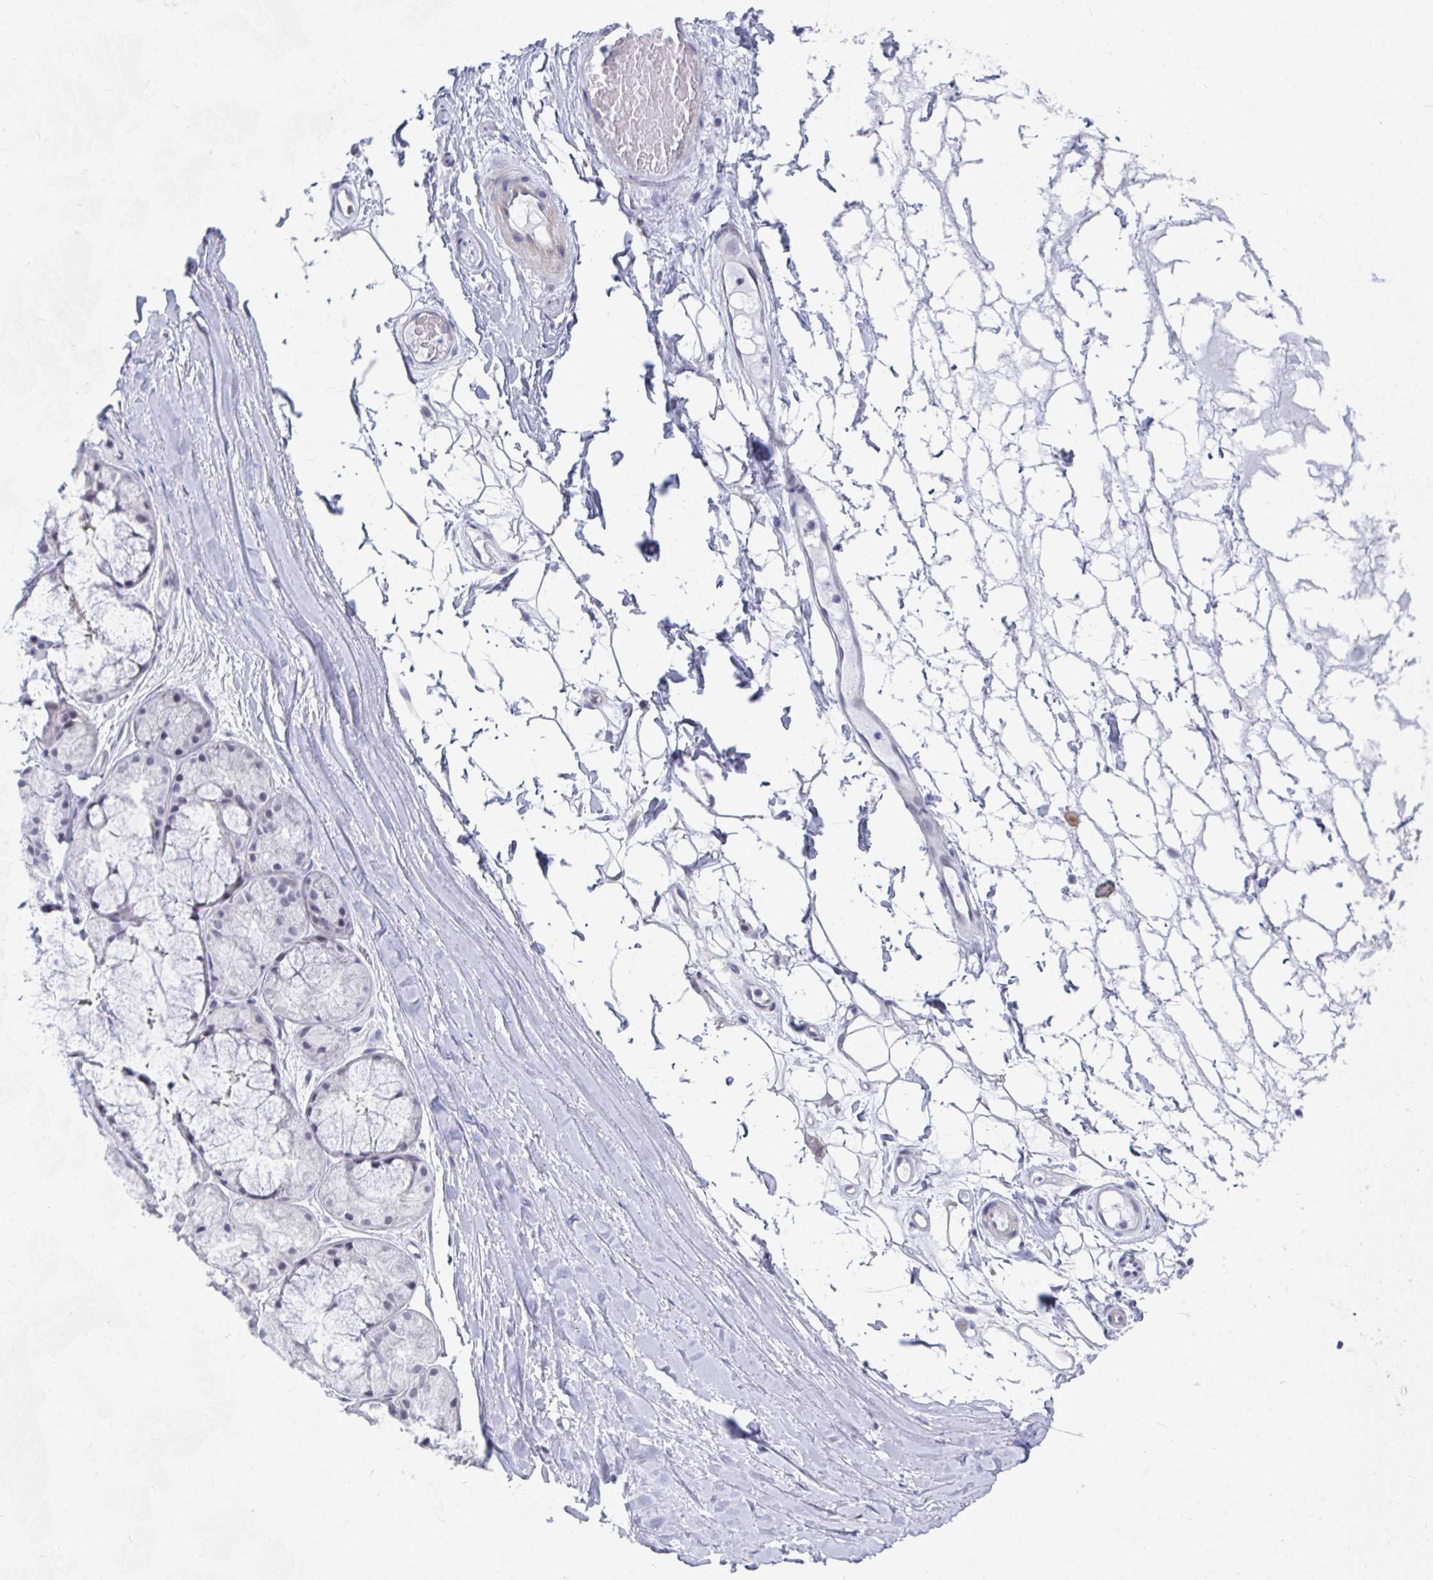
{"staining": {"intensity": "negative", "quantity": "none", "location": "none"}, "tissue": "adipose tissue", "cell_type": "Adipocytes", "image_type": "normal", "snomed": [{"axis": "morphology", "description": "Normal tissue, NOS"}, {"axis": "topography", "description": "Lymph node"}, {"axis": "topography", "description": "Cartilage tissue"}, {"axis": "topography", "description": "Nasopharynx"}], "caption": "Adipocytes show no significant protein expression in benign adipose tissue.", "gene": "DAOA", "patient": {"sex": "male", "age": 63}}